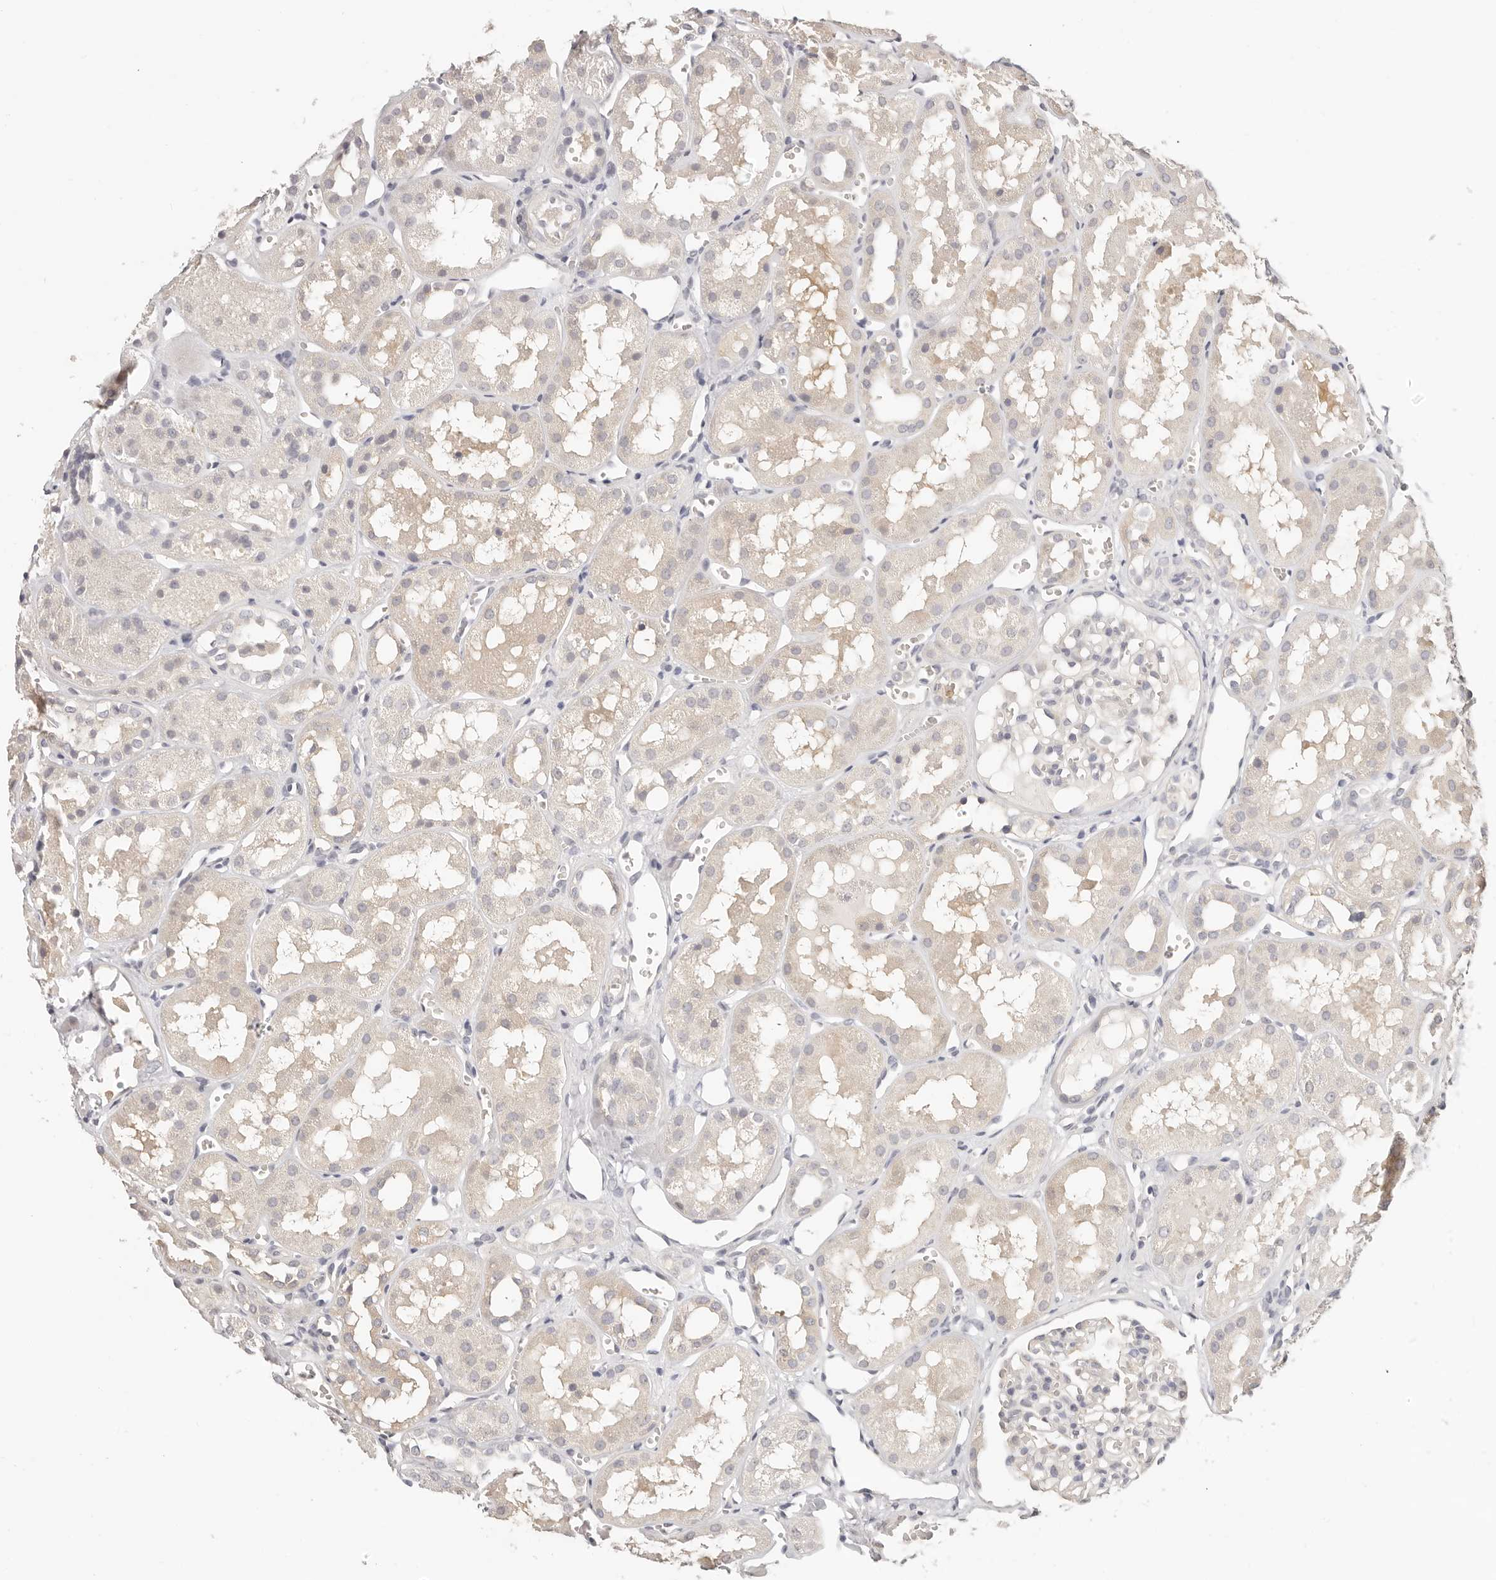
{"staining": {"intensity": "negative", "quantity": "none", "location": "none"}, "tissue": "kidney", "cell_type": "Cells in glomeruli", "image_type": "normal", "snomed": [{"axis": "morphology", "description": "Normal tissue, NOS"}, {"axis": "topography", "description": "Kidney"}], "caption": "DAB immunohistochemical staining of unremarkable human kidney demonstrates no significant staining in cells in glomeruli.", "gene": "GGPS1", "patient": {"sex": "male", "age": 16}}